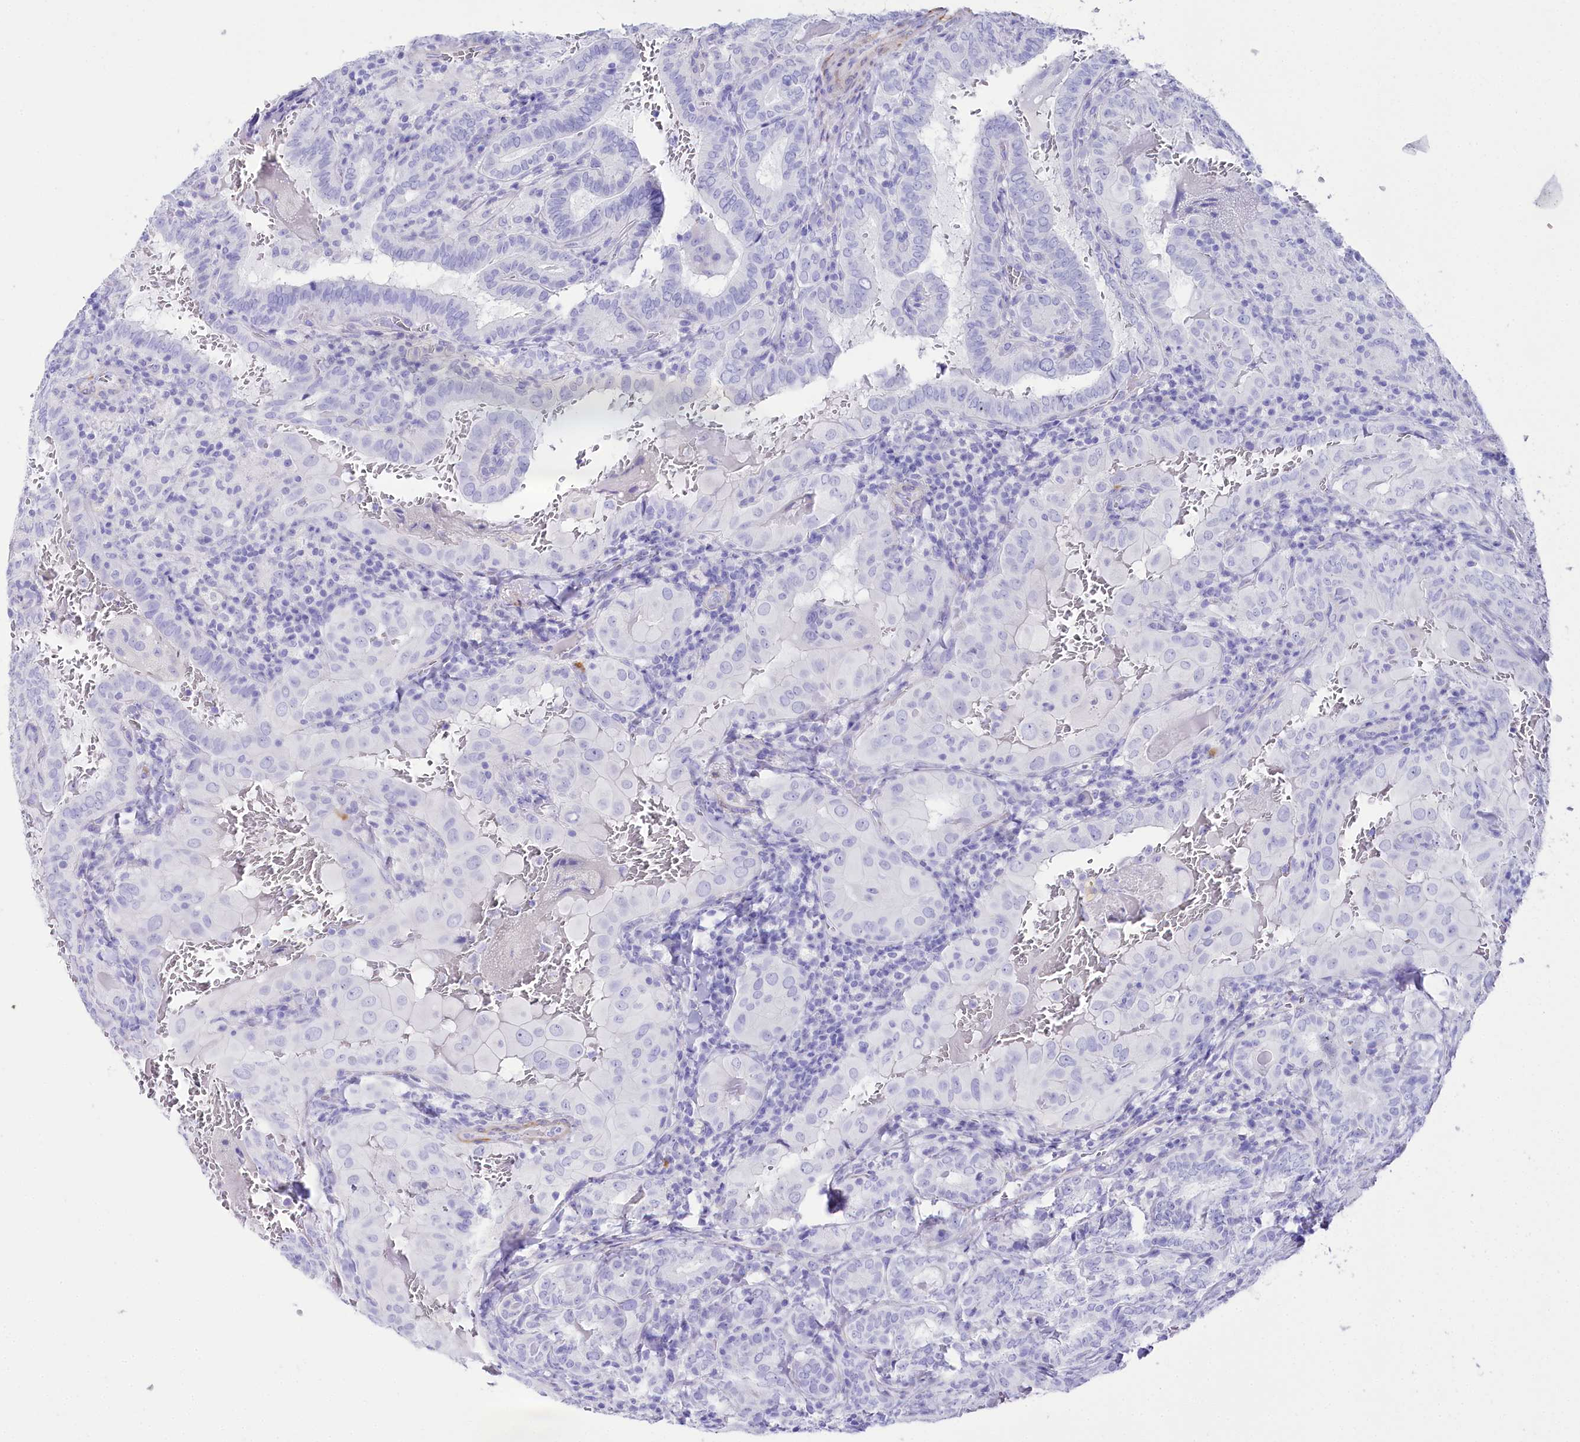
{"staining": {"intensity": "negative", "quantity": "none", "location": "none"}, "tissue": "thyroid cancer", "cell_type": "Tumor cells", "image_type": "cancer", "snomed": [{"axis": "morphology", "description": "Papillary adenocarcinoma, NOS"}, {"axis": "topography", "description": "Thyroid gland"}], "caption": "Immunohistochemical staining of human thyroid papillary adenocarcinoma reveals no significant positivity in tumor cells.", "gene": "CSN3", "patient": {"sex": "female", "age": 72}}